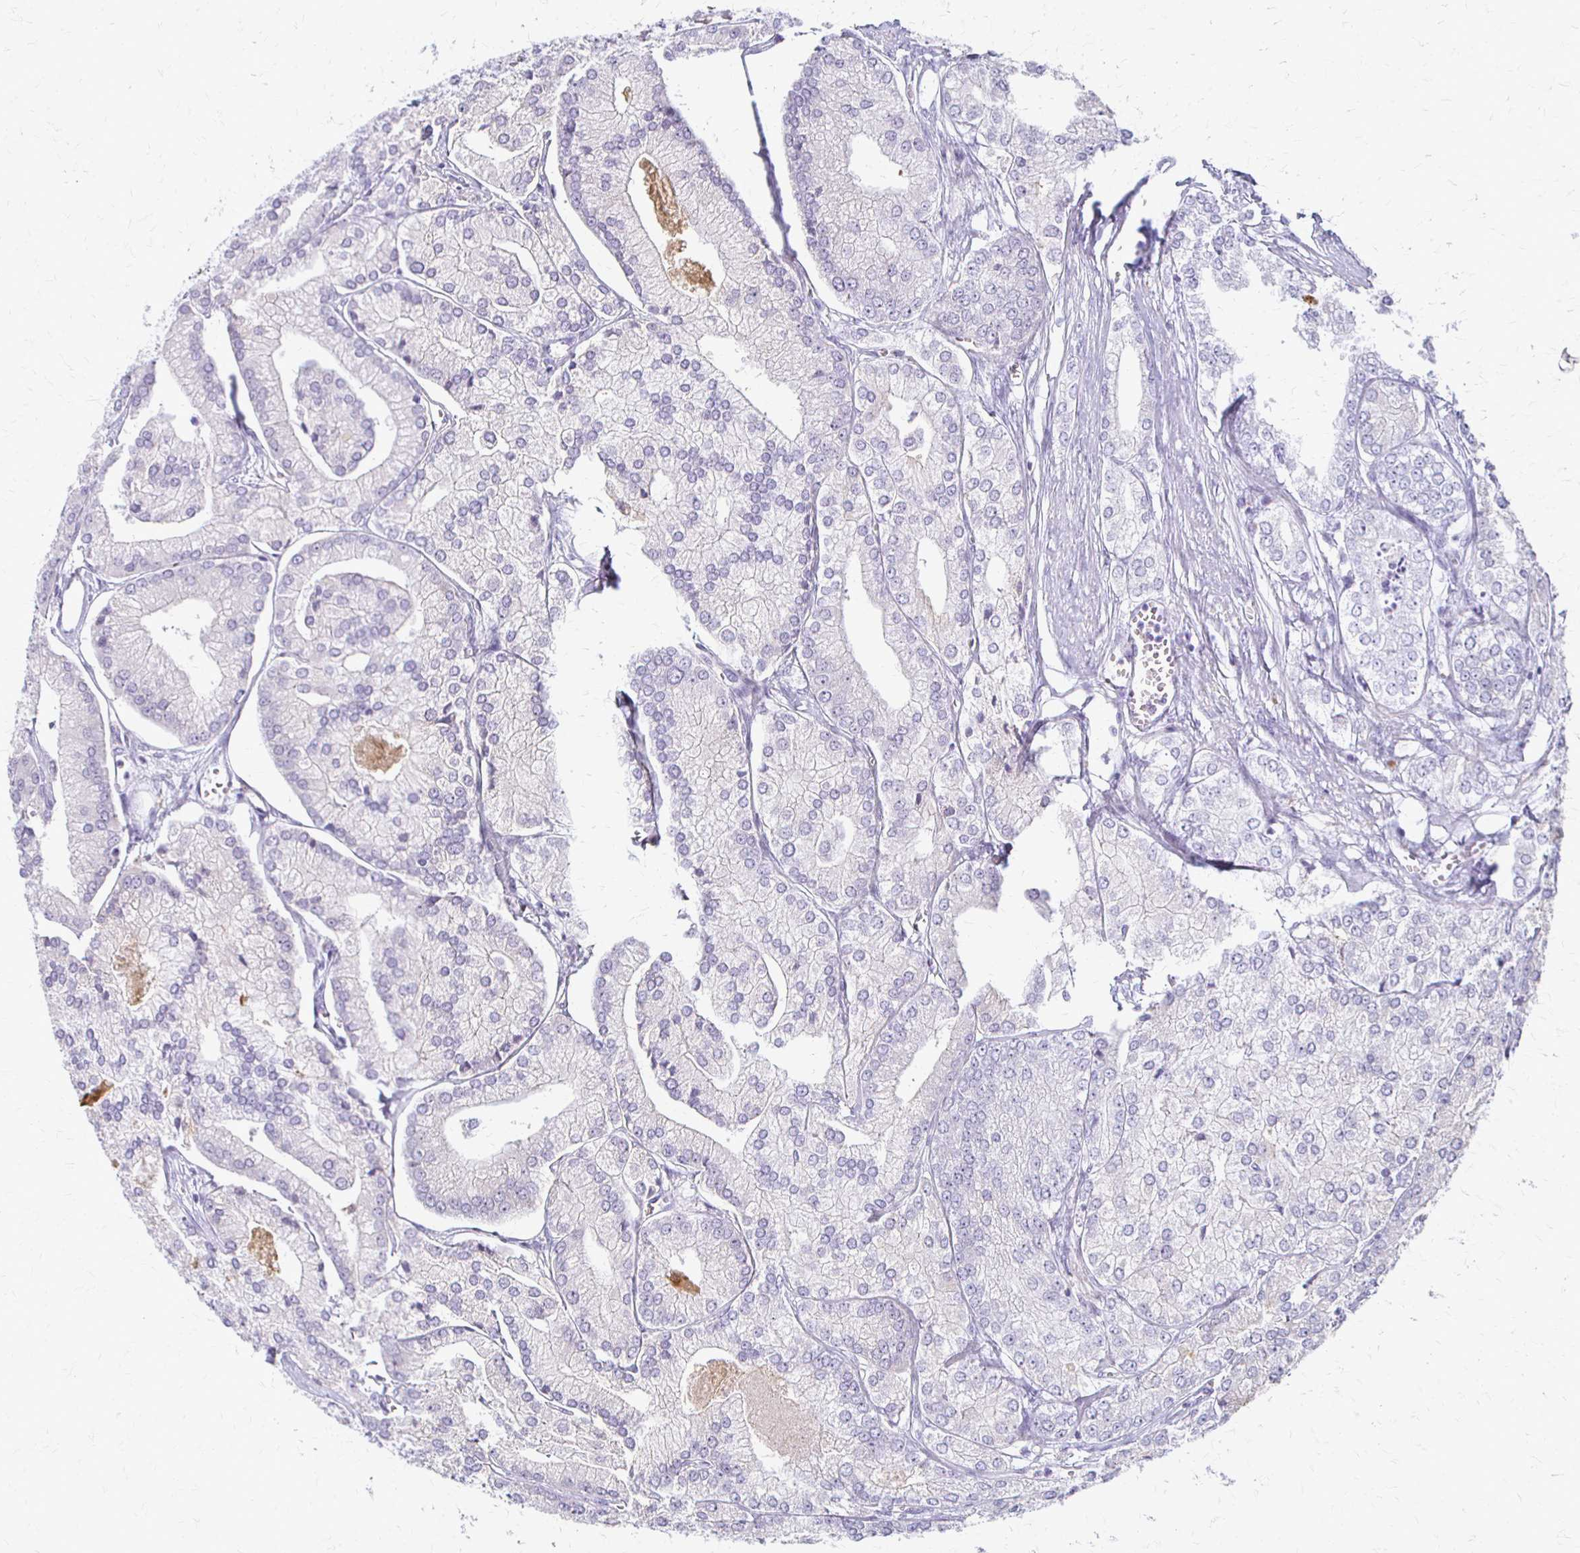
{"staining": {"intensity": "weak", "quantity": "<25%", "location": "cytoplasmic/membranous"}, "tissue": "prostate cancer", "cell_type": "Tumor cells", "image_type": "cancer", "snomed": [{"axis": "morphology", "description": "Adenocarcinoma, High grade"}, {"axis": "topography", "description": "Prostate"}], "caption": "Tumor cells are negative for brown protein staining in prostate cancer. (Brightfield microscopy of DAB (3,3'-diaminobenzidine) immunohistochemistry (IHC) at high magnification).", "gene": "ACP5", "patient": {"sex": "male", "age": 61}}